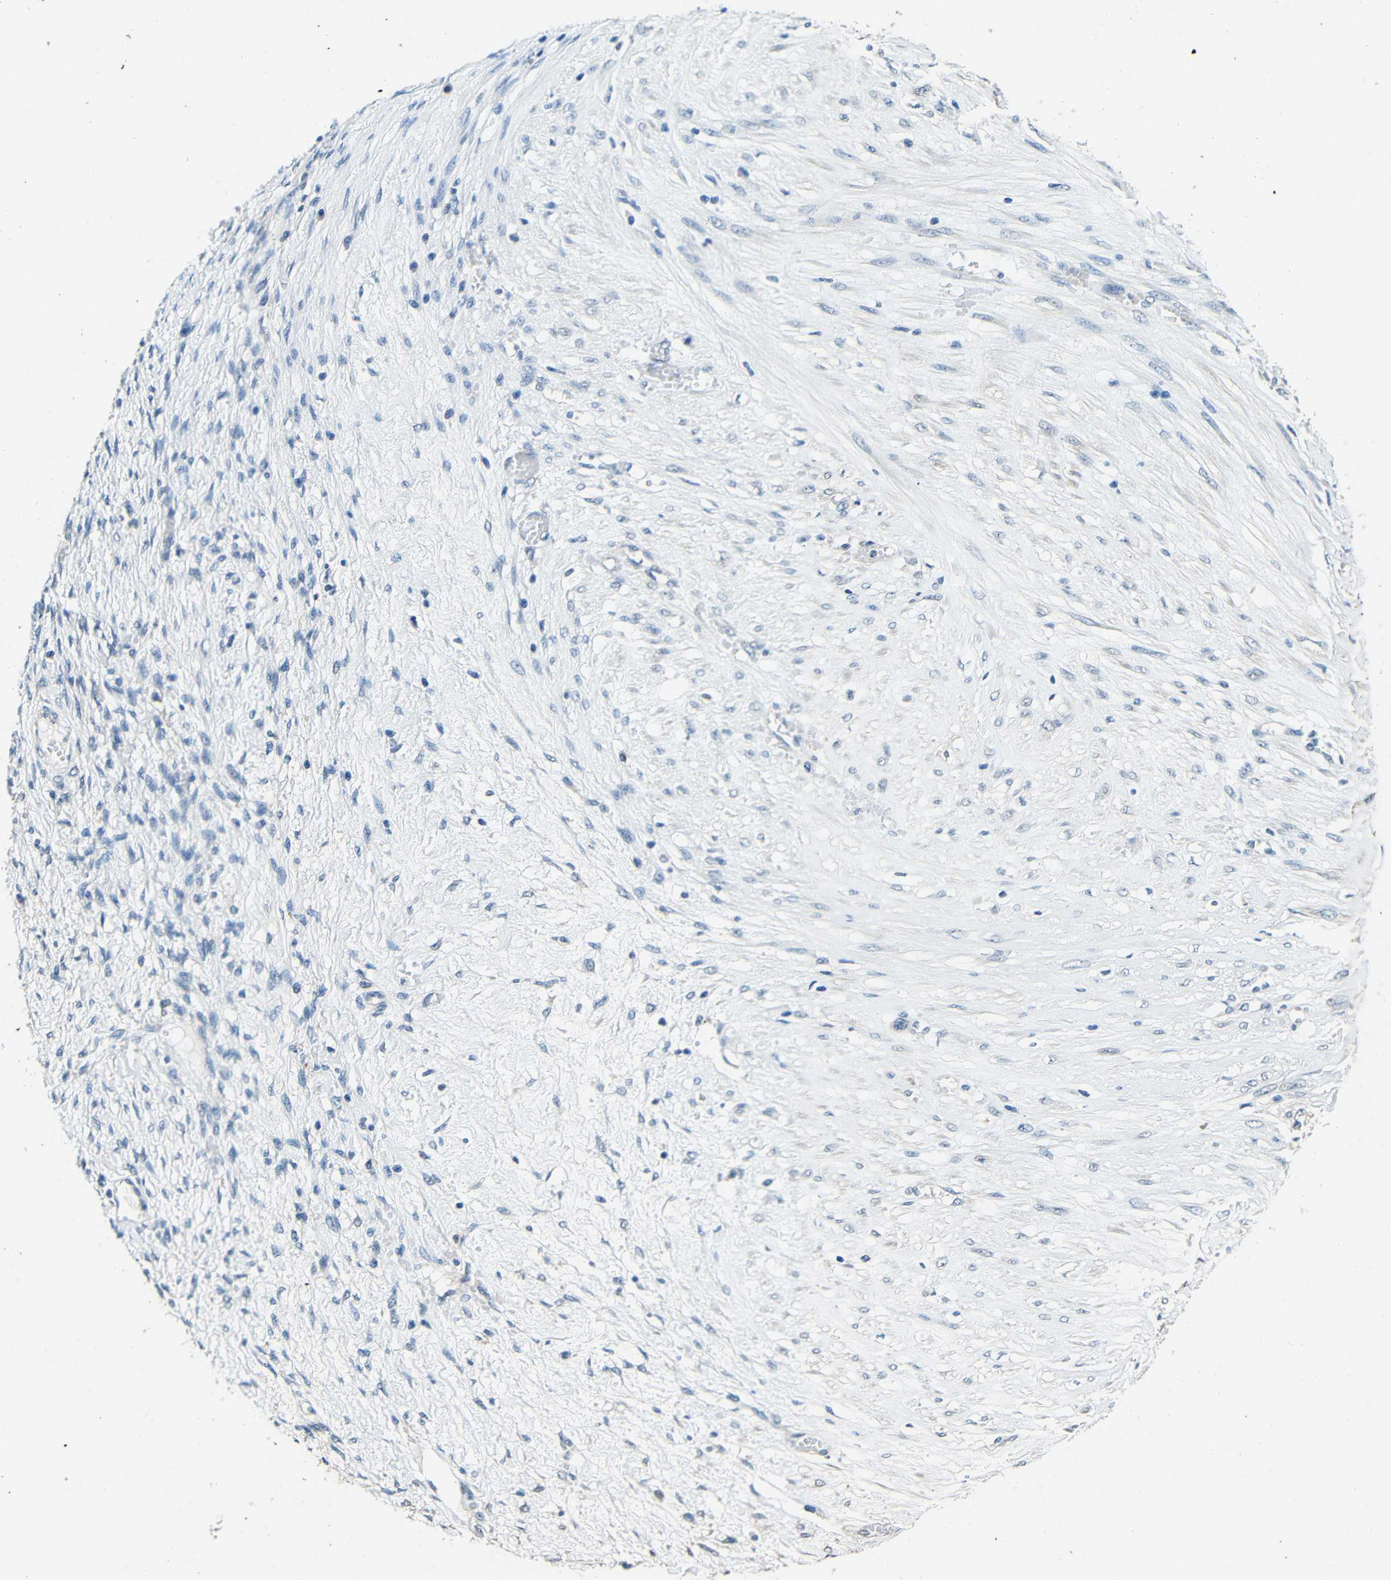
{"staining": {"intensity": "negative", "quantity": "none", "location": "none"}, "tissue": "ovarian cancer", "cell_type": "Tumor cells", "image_type": "cancer", "snomed": [{"axis": "morphology", "description": "Cystadenocarcinoma, mucinous, NOS"}, {"axis": "topography", "description": "Ovary"}], "caption": "High power microscopy histopathology image of an immunohistochemistry (IHC) histopathology image of mucinous cystadenocarcinoma (ovarian), revealing no significant positivity in tumor cells.", "gene": "ADAP1", "patient": {"sex": "female", "age": 80}}